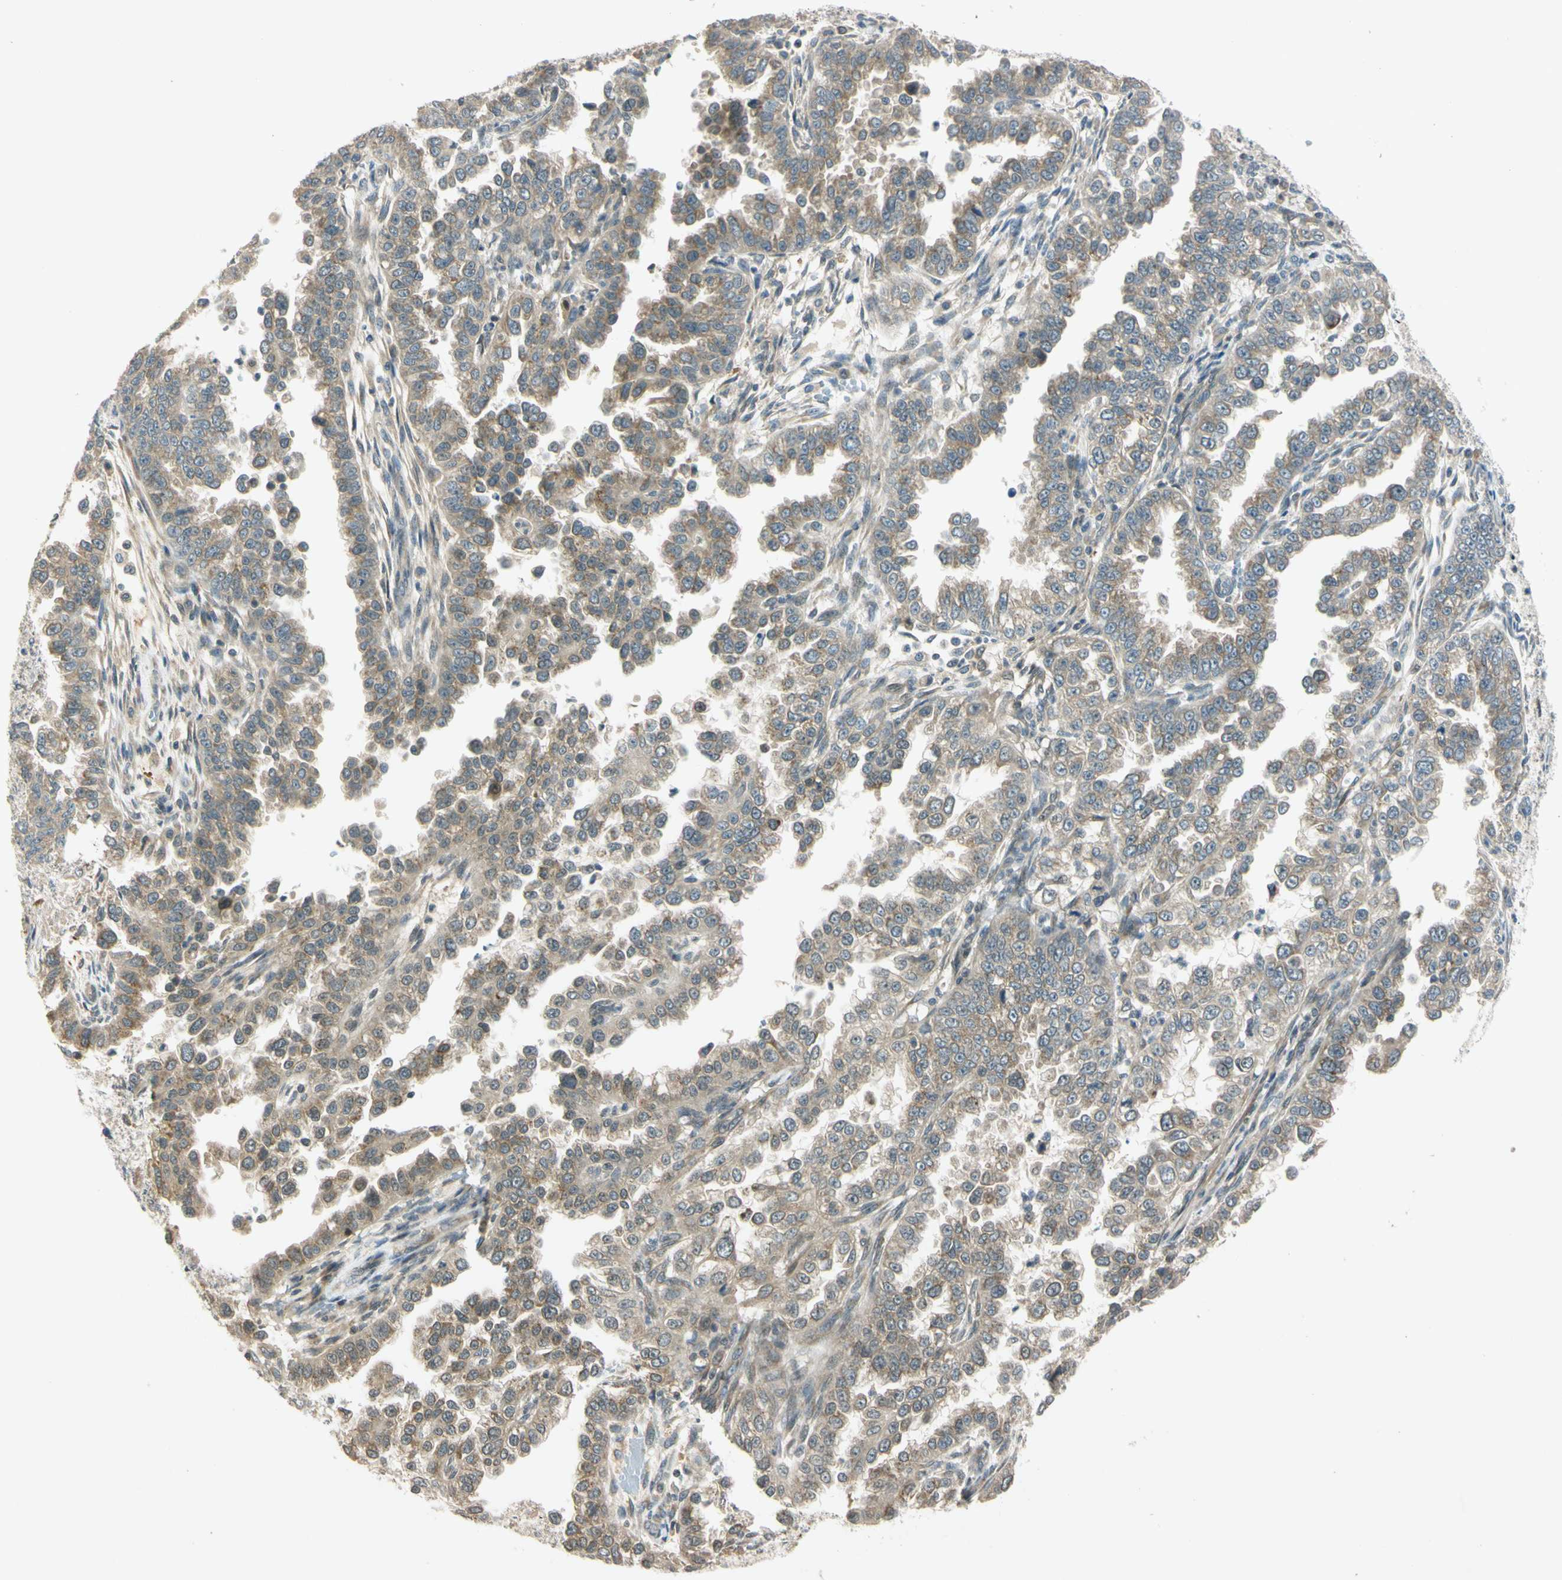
{"staining": {"intensity": "weak", "quantity": "25%-75%", "location": "cytoplasmic/membranous"}, "tissue": "endometrial cancer", "cell_type": "Tumor cells", "image_type": "cancer", "snomed": [{"axis": "morphology", "description": "Adenocarcinoma, NOS"}, {"axis": "topography", "description": "Endometrium"}], "caption": "The immunohistochemical stain labels weak cytoplasmic/membranous staining in tumor cells of endometrial cancer (adenocarcinoma) tissue. The protein of interest is shown in brown color, while the nuclei are stained blue.", "gene": "RPS6KB2", "patient": {"sex": "female", "age": 85}}